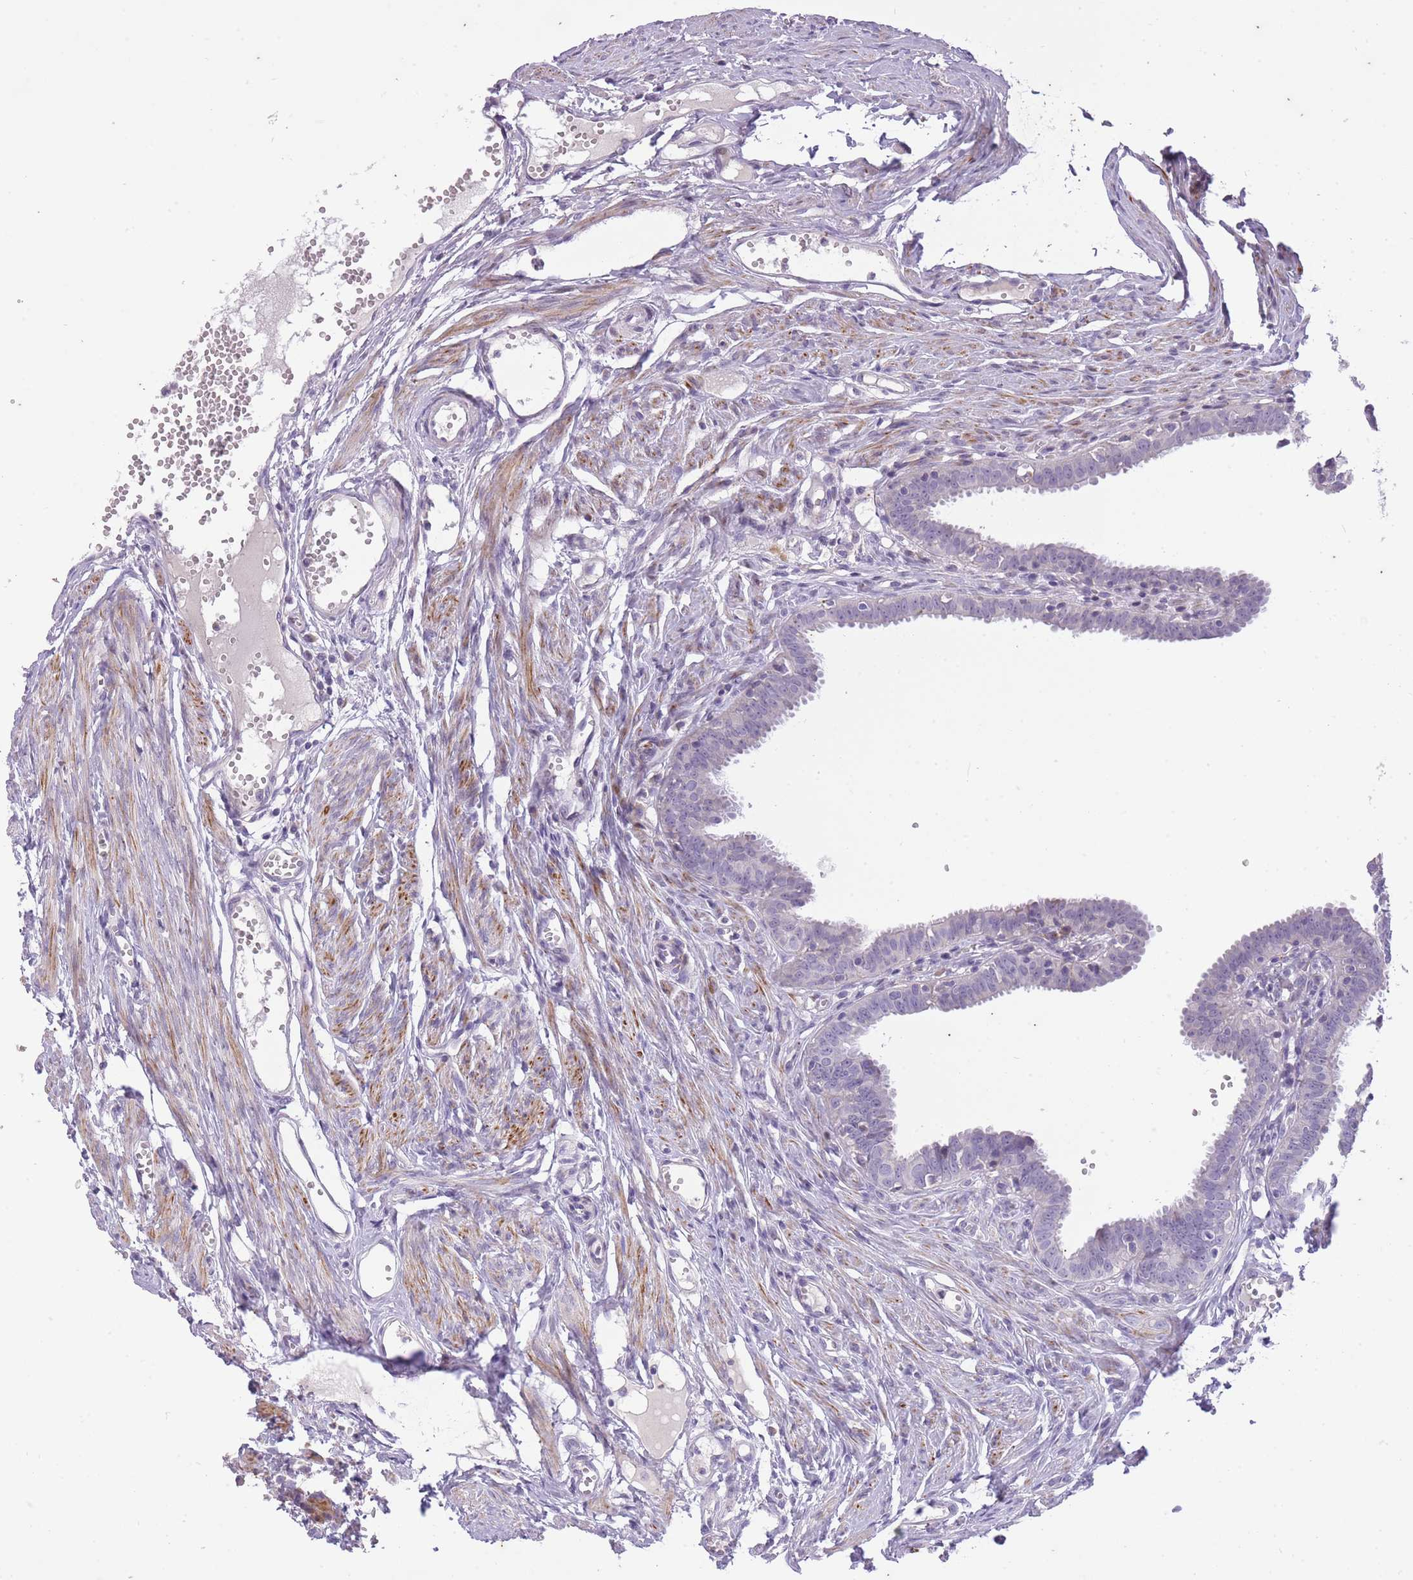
{"staining": {"intensity": "negative", "quantity": "none", "location": "none"}, "tissue": "fallopian tube", "cell_type": "Glandular cells", "image_type": "normal", "snomed": [{"axis": "morphology", "description": "Normal tissue, NOS"}, {"axis": "morphology", "description": "Carcinoma, NOS"}, {"axis": "topography", "description": "Fallopian tube"}, {"axis": "topography", "description": "Ovary"}], "caption": "IHC photomicrograph of unremarkable fallopian tube: fallopian tube stained with DAB reveals no significant protein staining in glandular cells.", "gene": "CNTNAP3B", "patient": {"sex": "female", "age": 59}}